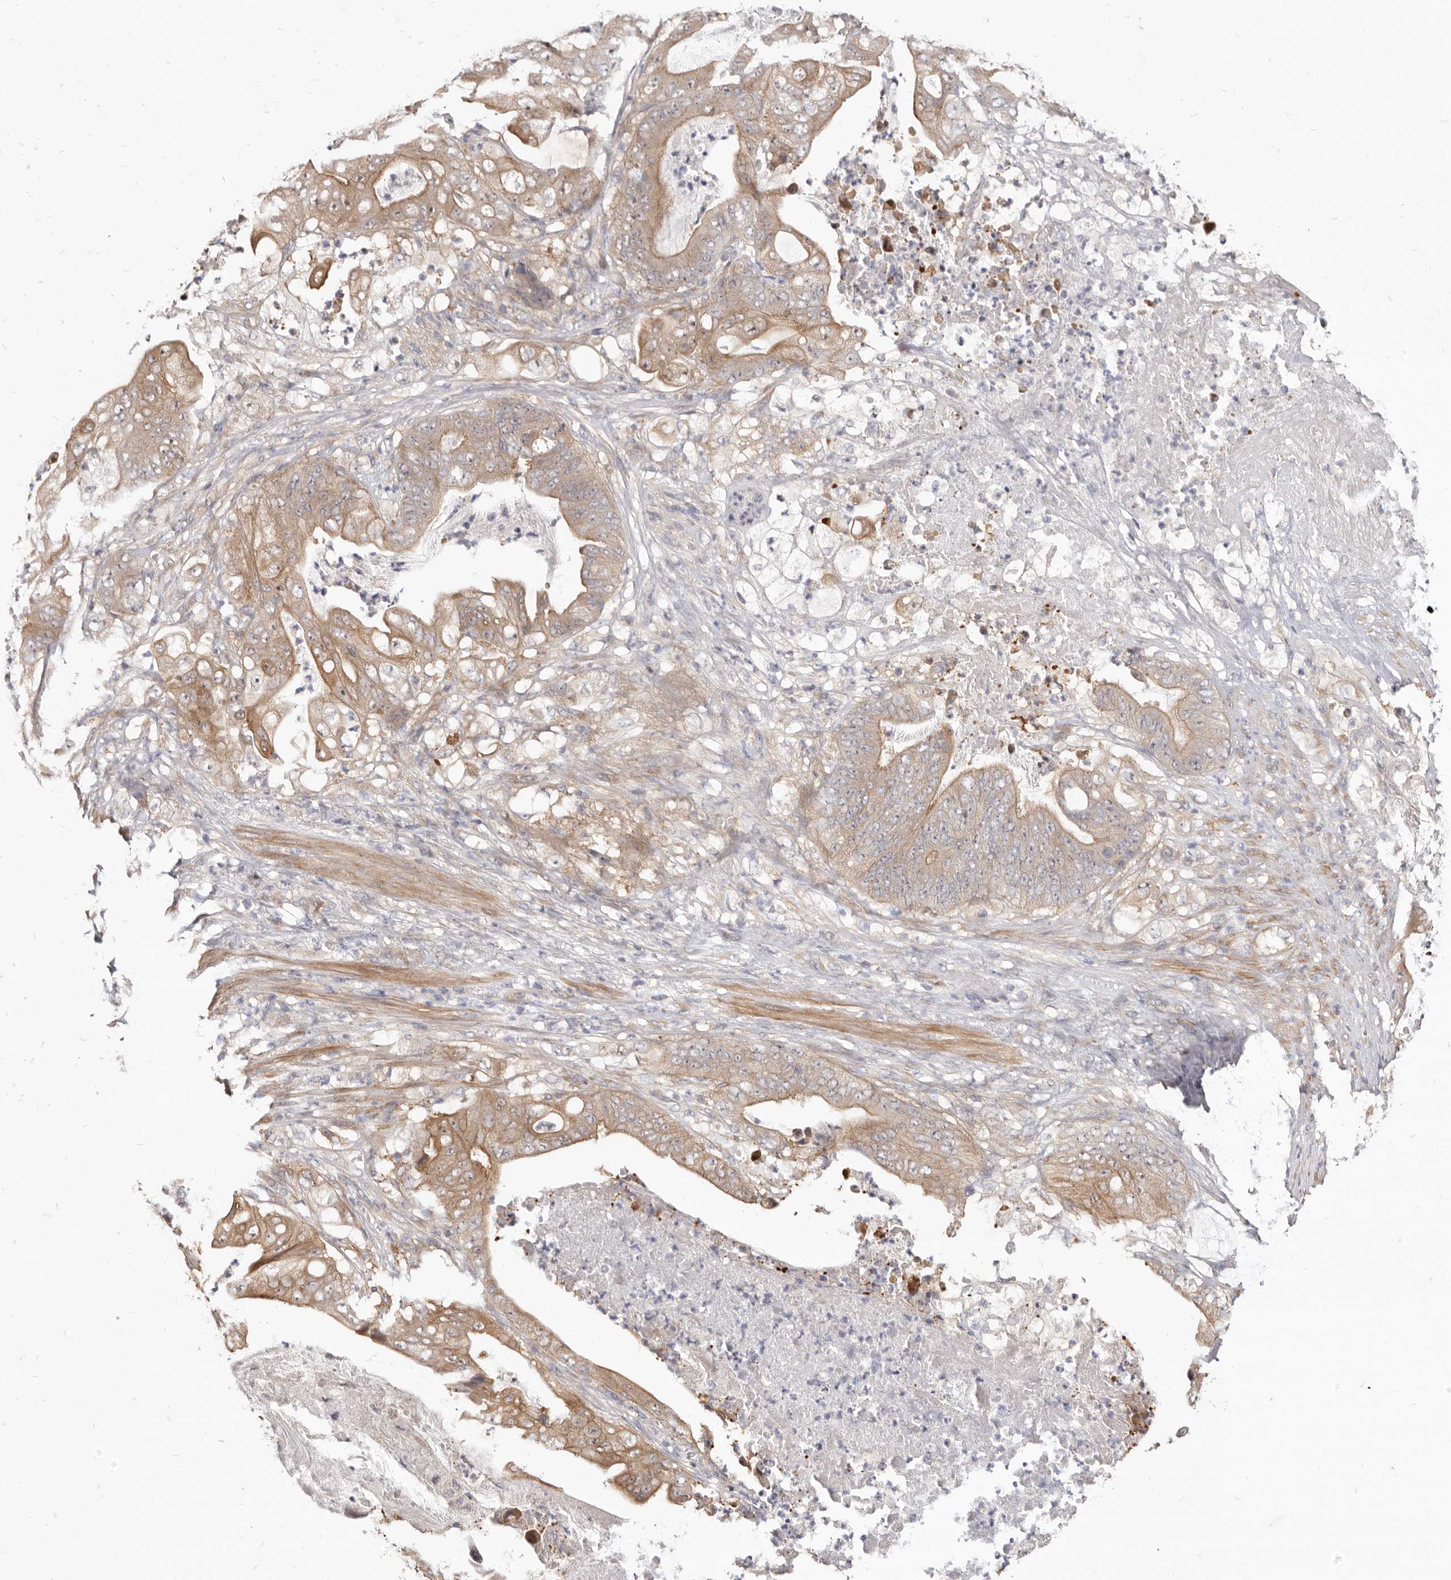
{"staining": {"intensity": "moderate", "quantity": ">75%", "location": "cytoplasmic/membranous"}, "tissue": "stomach cancer", "cell_type": "Tumor cells", "image_type": "cancer", "snomed": [{"axis": "morphology", "description": "Adenocarcinoma, NOS"}, {"axis": "topography", "description": "Stomach"}], "caption": "The image displays immunohistochemical staining of stomach cancer. There is moderate cytoplasmic/membranous positivity is appreciated in about >75% of tumor cells.", "gene": "GPATCH4", "patient": {"sex": "female", "age": 73}}